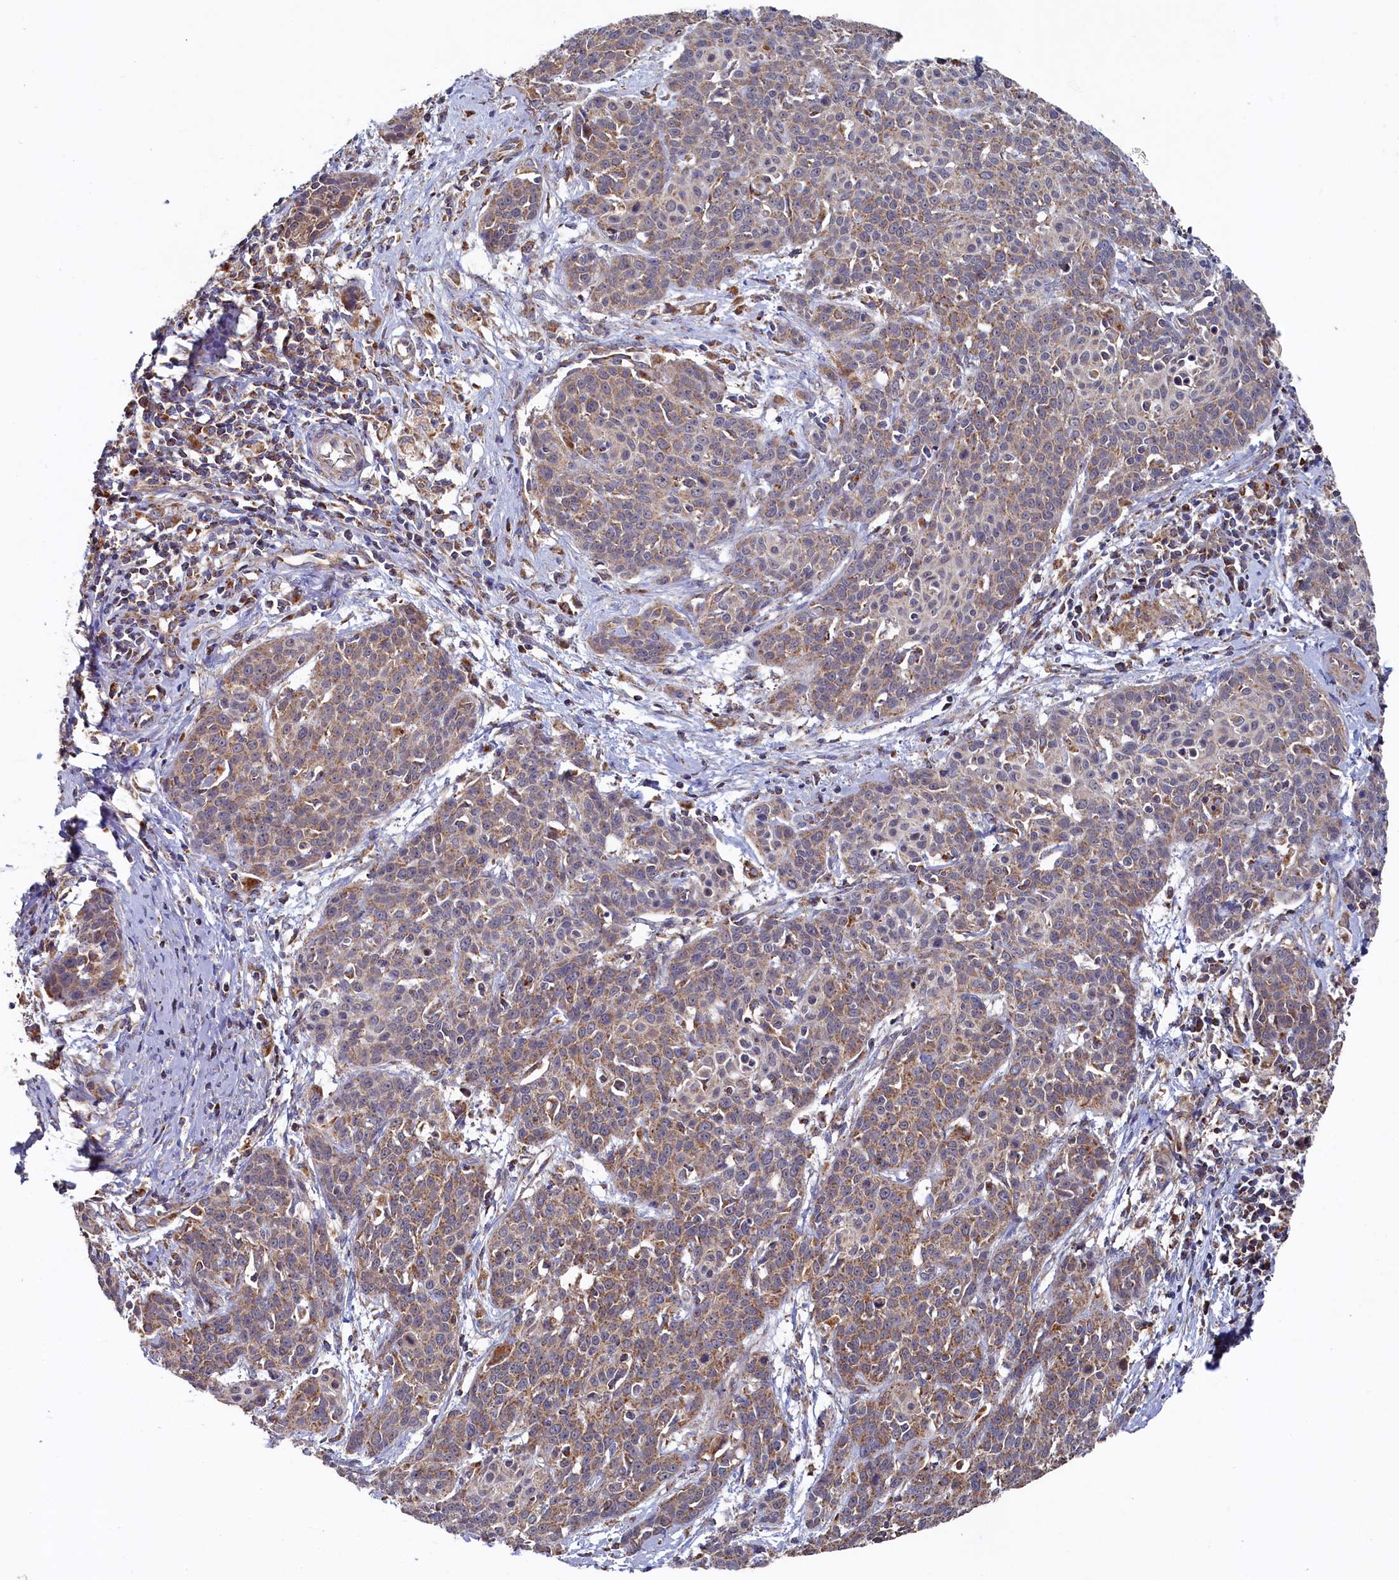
{"staining": {"intensity": "moderate", "quantity": ">75%", "location": "cytoplasmic/membranous"}, "tissue": "cervical cancer", "cell_type": "Tumor cells", "image_type": "cancer", "snomed": [{"axis": "morphology", "description": "Squamous cell carcinoma, NOS"}, {"axis": "topography", "description": "Cervix"}], "caption": "Moderate cytoplasmic/membranous protein positivity is seen in approximately >75% of tumor cells in cervical cancer (squamous cell carcinoma).", "gene": "HAUS2", "patient": {"sex": "female", "age": 38}}